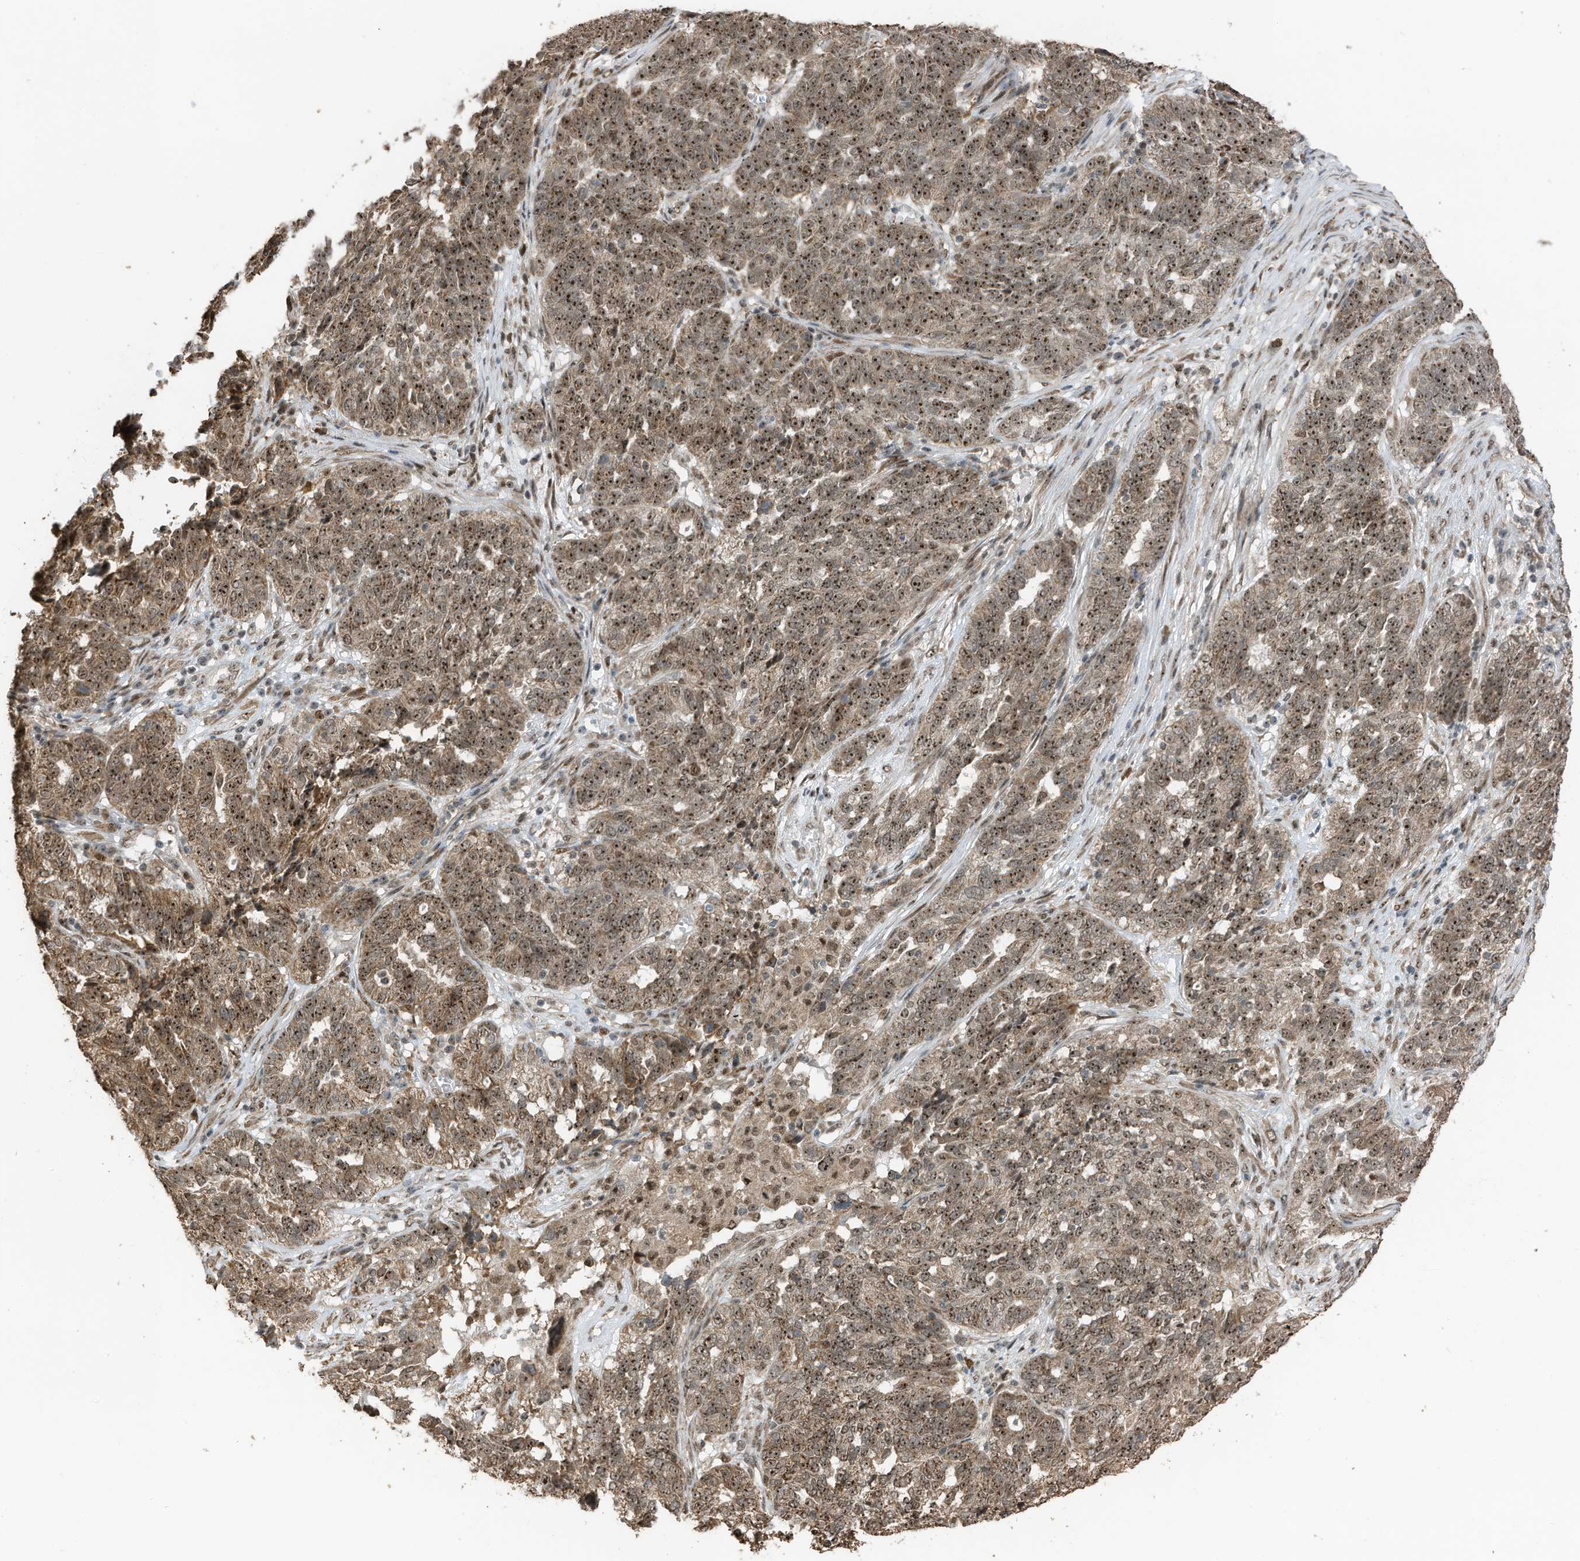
{"staining": {"intensity": "moderate", "quantity": ">75%", "location": "cytoplasmic/membranous,nuclear"}, "tissue": "ovarian cancer", "cell_type": "Tumor cells", "image_type": "cancer", "snomed": [{"axis": "morphology", "description": "Cystadenocarcinoma, serous, NOS"}, {"axis": "topography", "description": "Ovary"}], "caption": "The immunohistochemical stain labels moderate cytoplasmic/membranous and nuclear positivity in tumor cells of ovarian cancer tissue.", "gene": "ERLEC1", "patient": {"sex": "female", "age": 59}}